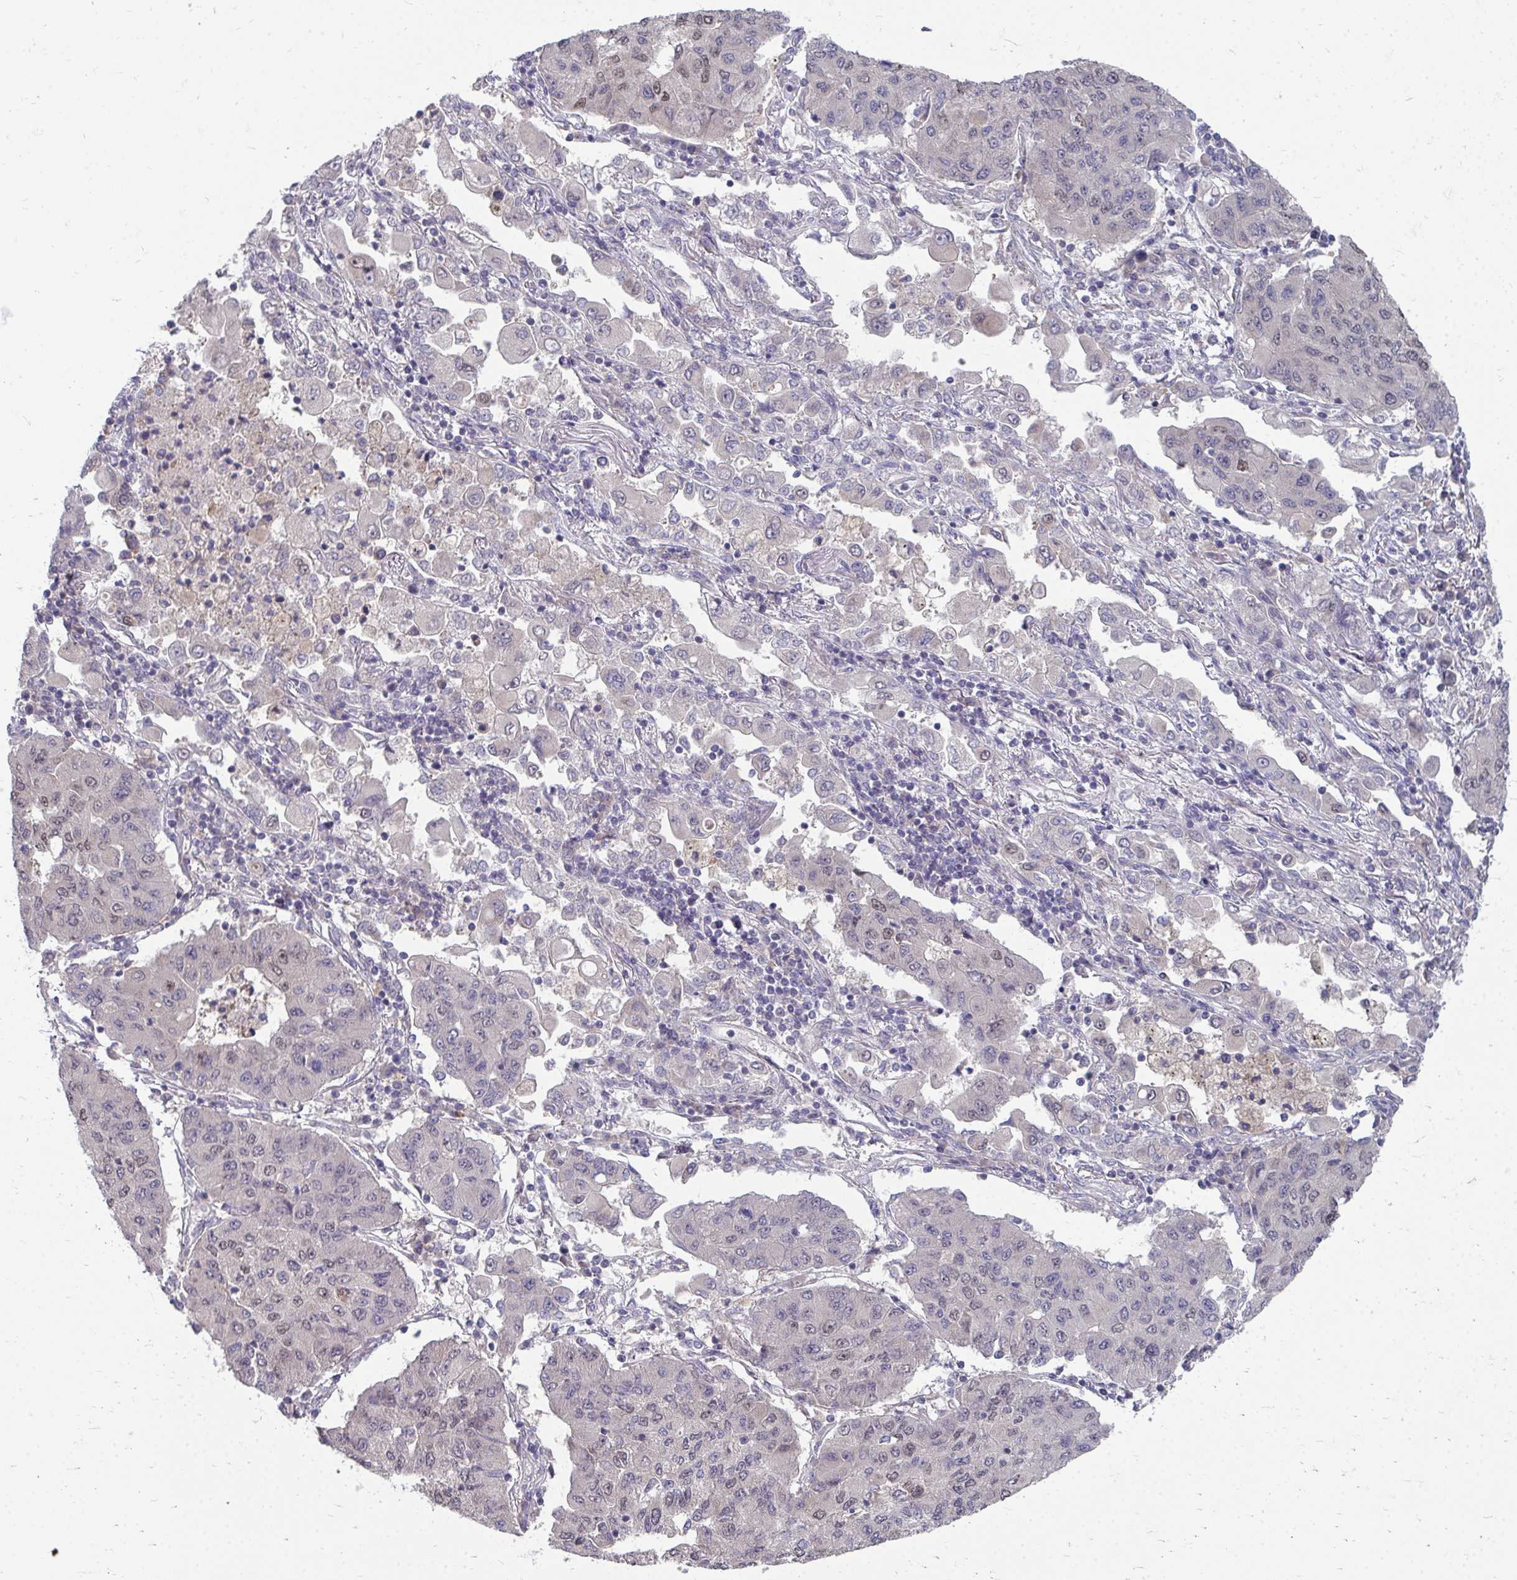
{"staining": {"intensity": "weak", "quantity": "<25%", "location": "nuclear"}, "tissue": "lung cancer", "cell_type": "Tumor cells", "image_type": "cancer", "snomed": [{"axis": "morphology", "description": "Squamous cell carcinoma, NOS"}, {"axis": "topography", "description": "Lung"}], "caption": "Protein analysis of squamous cell carcinoma (lung) exhibits no significant positivity in tumor cells.", "gene": "MROH8", "patient": {"sex": "male", "age": 74}}